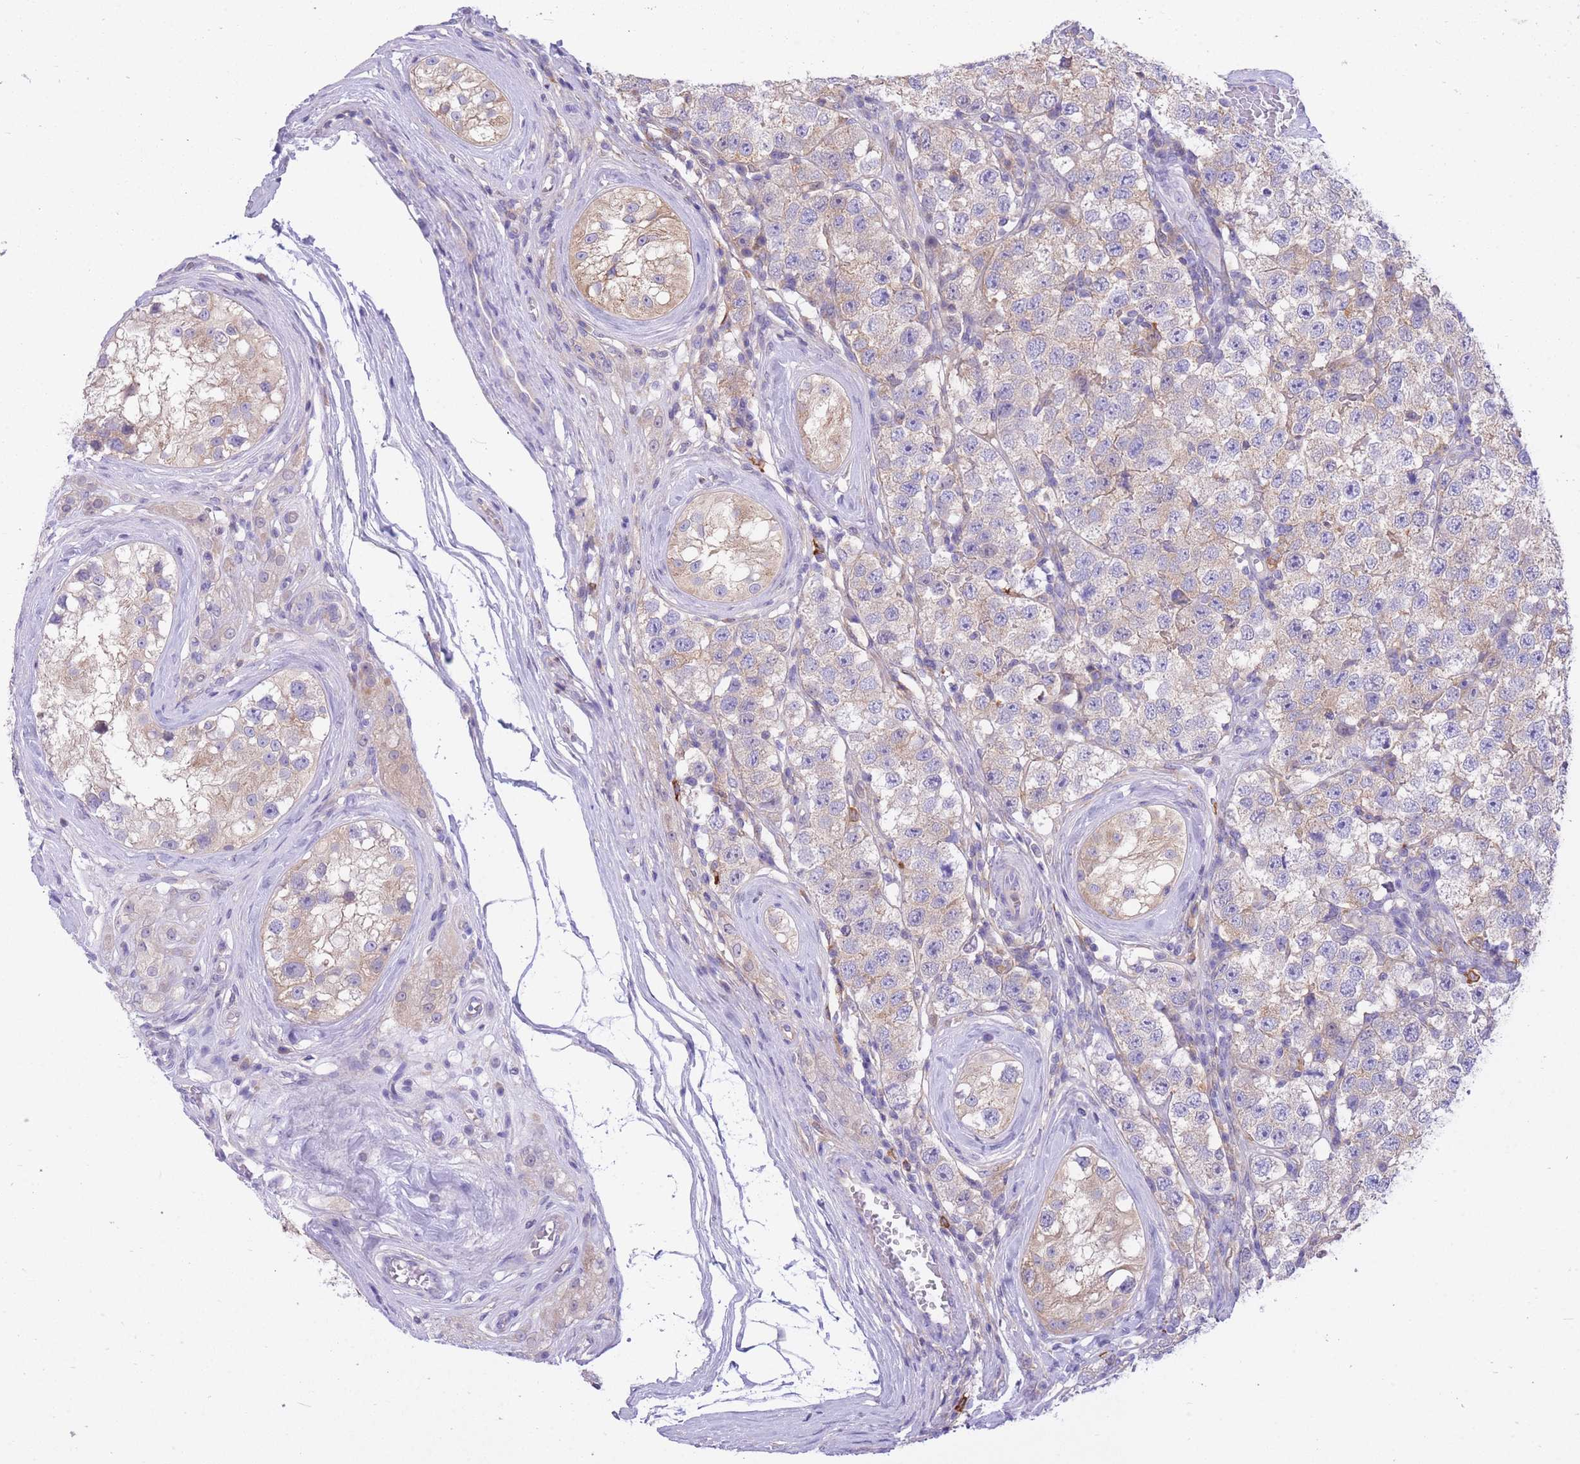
{"staining": {"intensity": "weak", "quantity": "<25%", "location": "cytoplasmic/membranous"}, "tissue": "testis cancer", "cell_type": "Tumor cells", "image_type": "cancer", "snomed": [{"axis": "morphology", "description": "Seminoma, NOS"}, {"axis": "topography", "description": "Testis"}], "caption": "Human testis cancer (seminoma) stained for a protein using immunohistochemistry reveals no expression in tumor cells.", "gene": "NAMPT", "patient": {"sex": "male", "age": 34}}